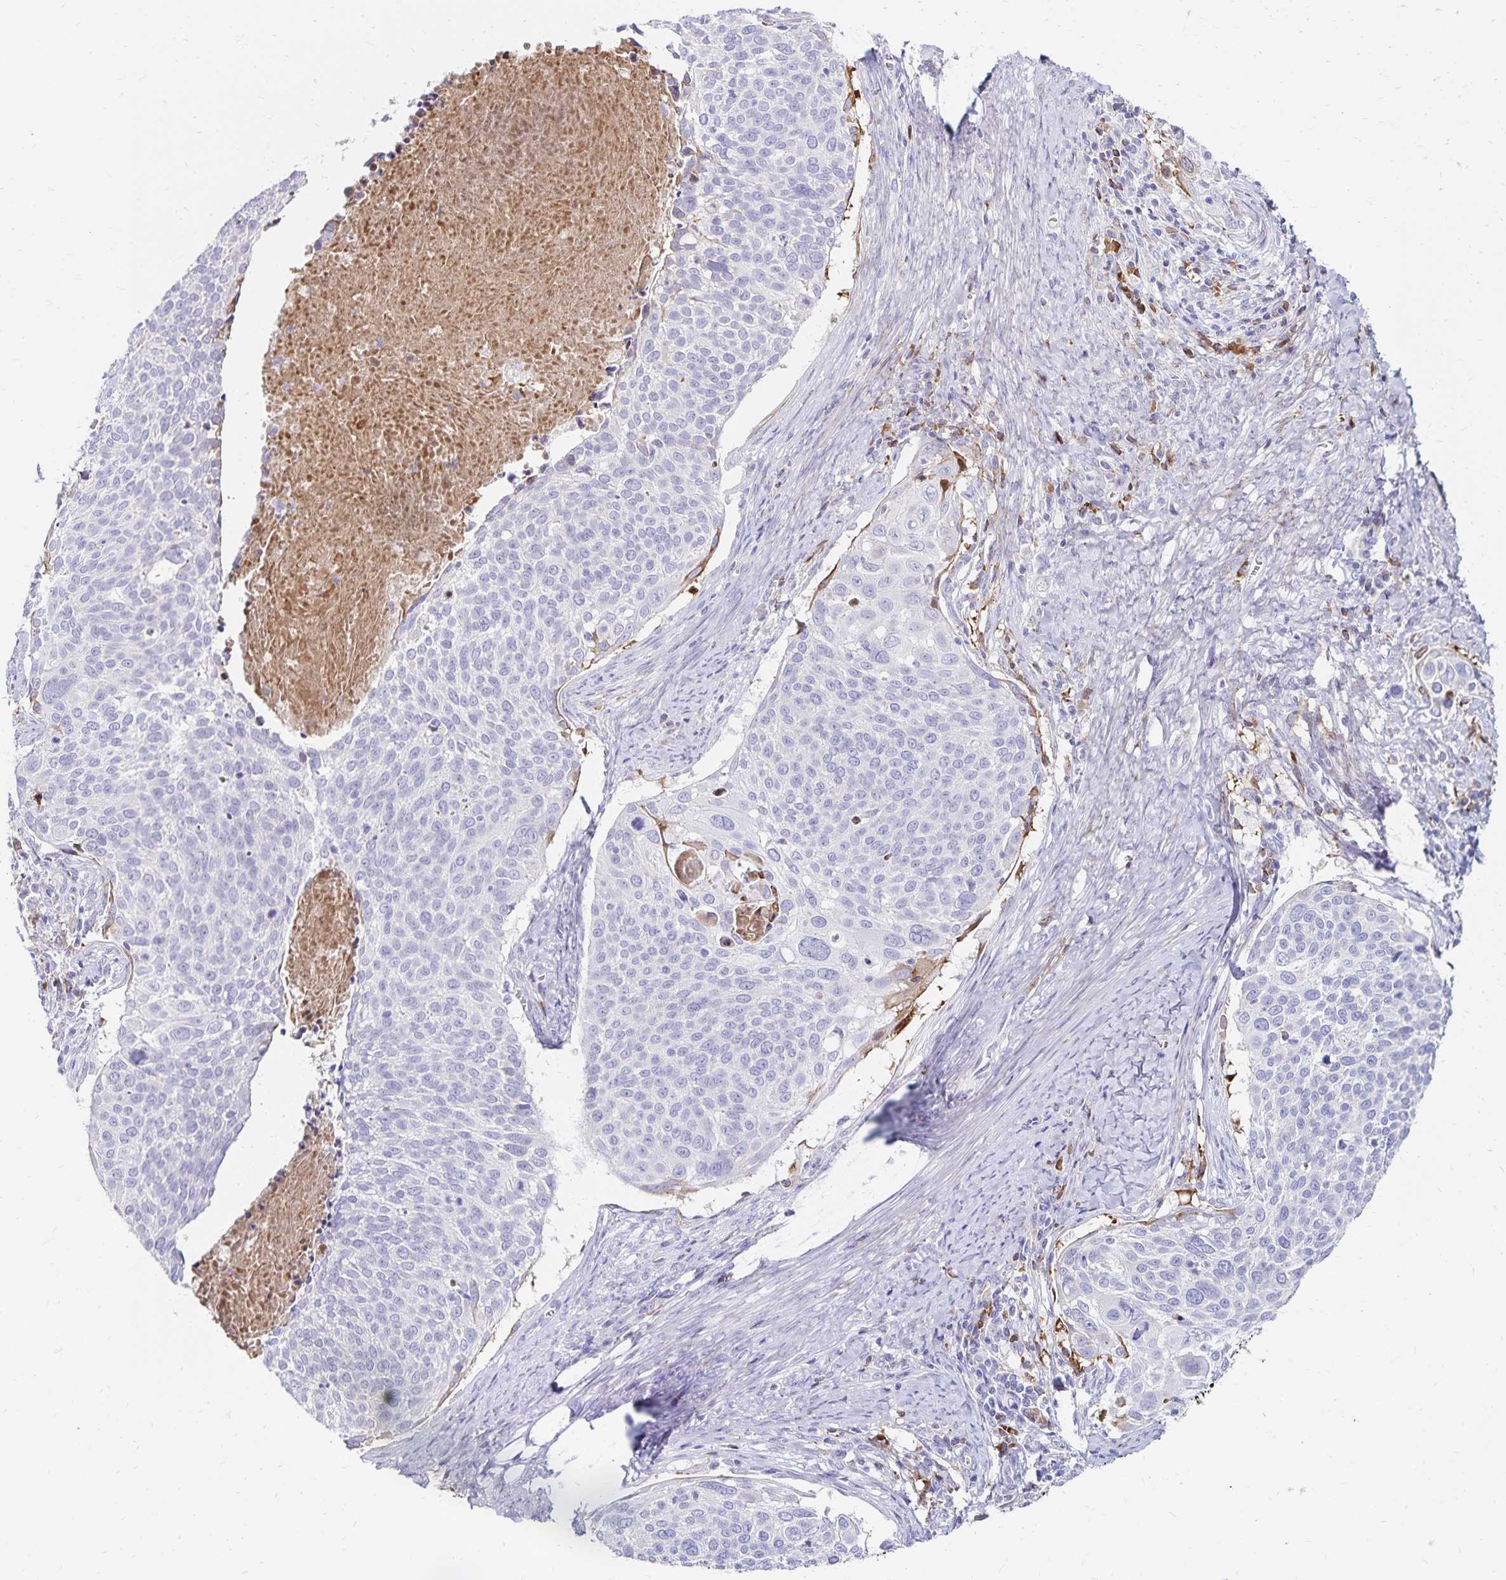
{"staining": {"intensity": "weak", "quantity": "<25%", "location": "cytoplasmic/membranous"}, "tissue": "cervical cancer", "cell_type": "Tumor cells", "image_type": "cancer", "snomed": [{"axis": "morphology", "description": "Squamous cell carcinoma, NOS"}, {"axis": "topography", "description": "Cervix"}], "caption": "Histopathology image shows no significant protein staining in tumor cells of cervical squamous cell carcinoma.", "gene": "NECAP1", "patient": {"sex": "female", "age": 39}}